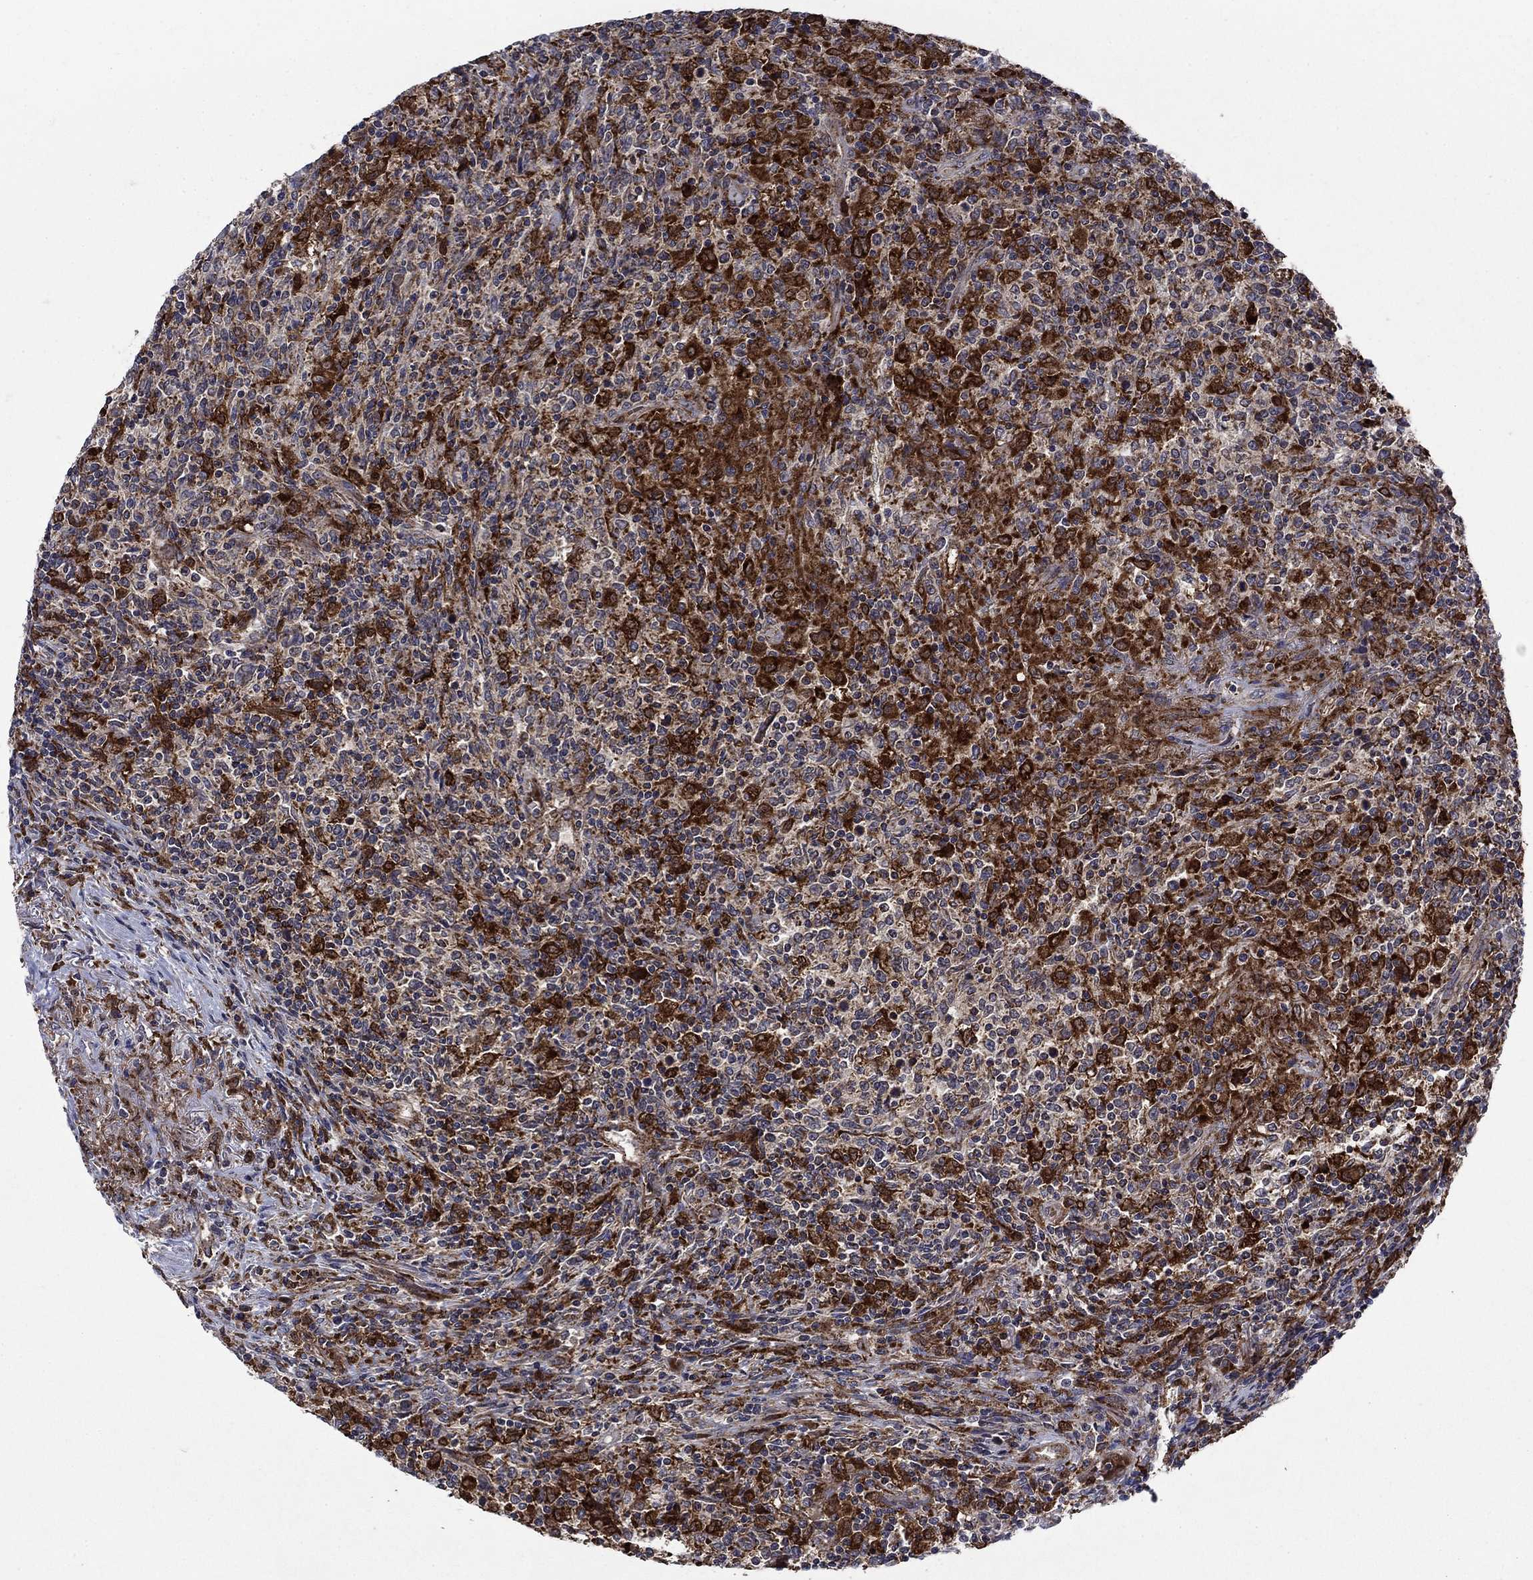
{"staining": {"intensity": "strong", "quantity": "25%-75%", "location": "cytoplasmic/membranous"}, "tissue": "lymphoma", "cell_type": "Tumor cells", "image_type": "cancer", "snomed": [{"axis": "morphology", "description": "Malignant lymphoma, non-Hodgkin's type, High grade"}, {"axis": "topography", "description": "Lung"}], "caption": "High-power microscopy captured an immunohistochemistry (IHC) micrograph of lymphoma, revealing strong cytoplasmic/membranous staining in about 25%-75% of tumor cells. Nuclei are stained in blue.", "gene": "RNF19B", "patient": {"sex": "male", "age": 79}}